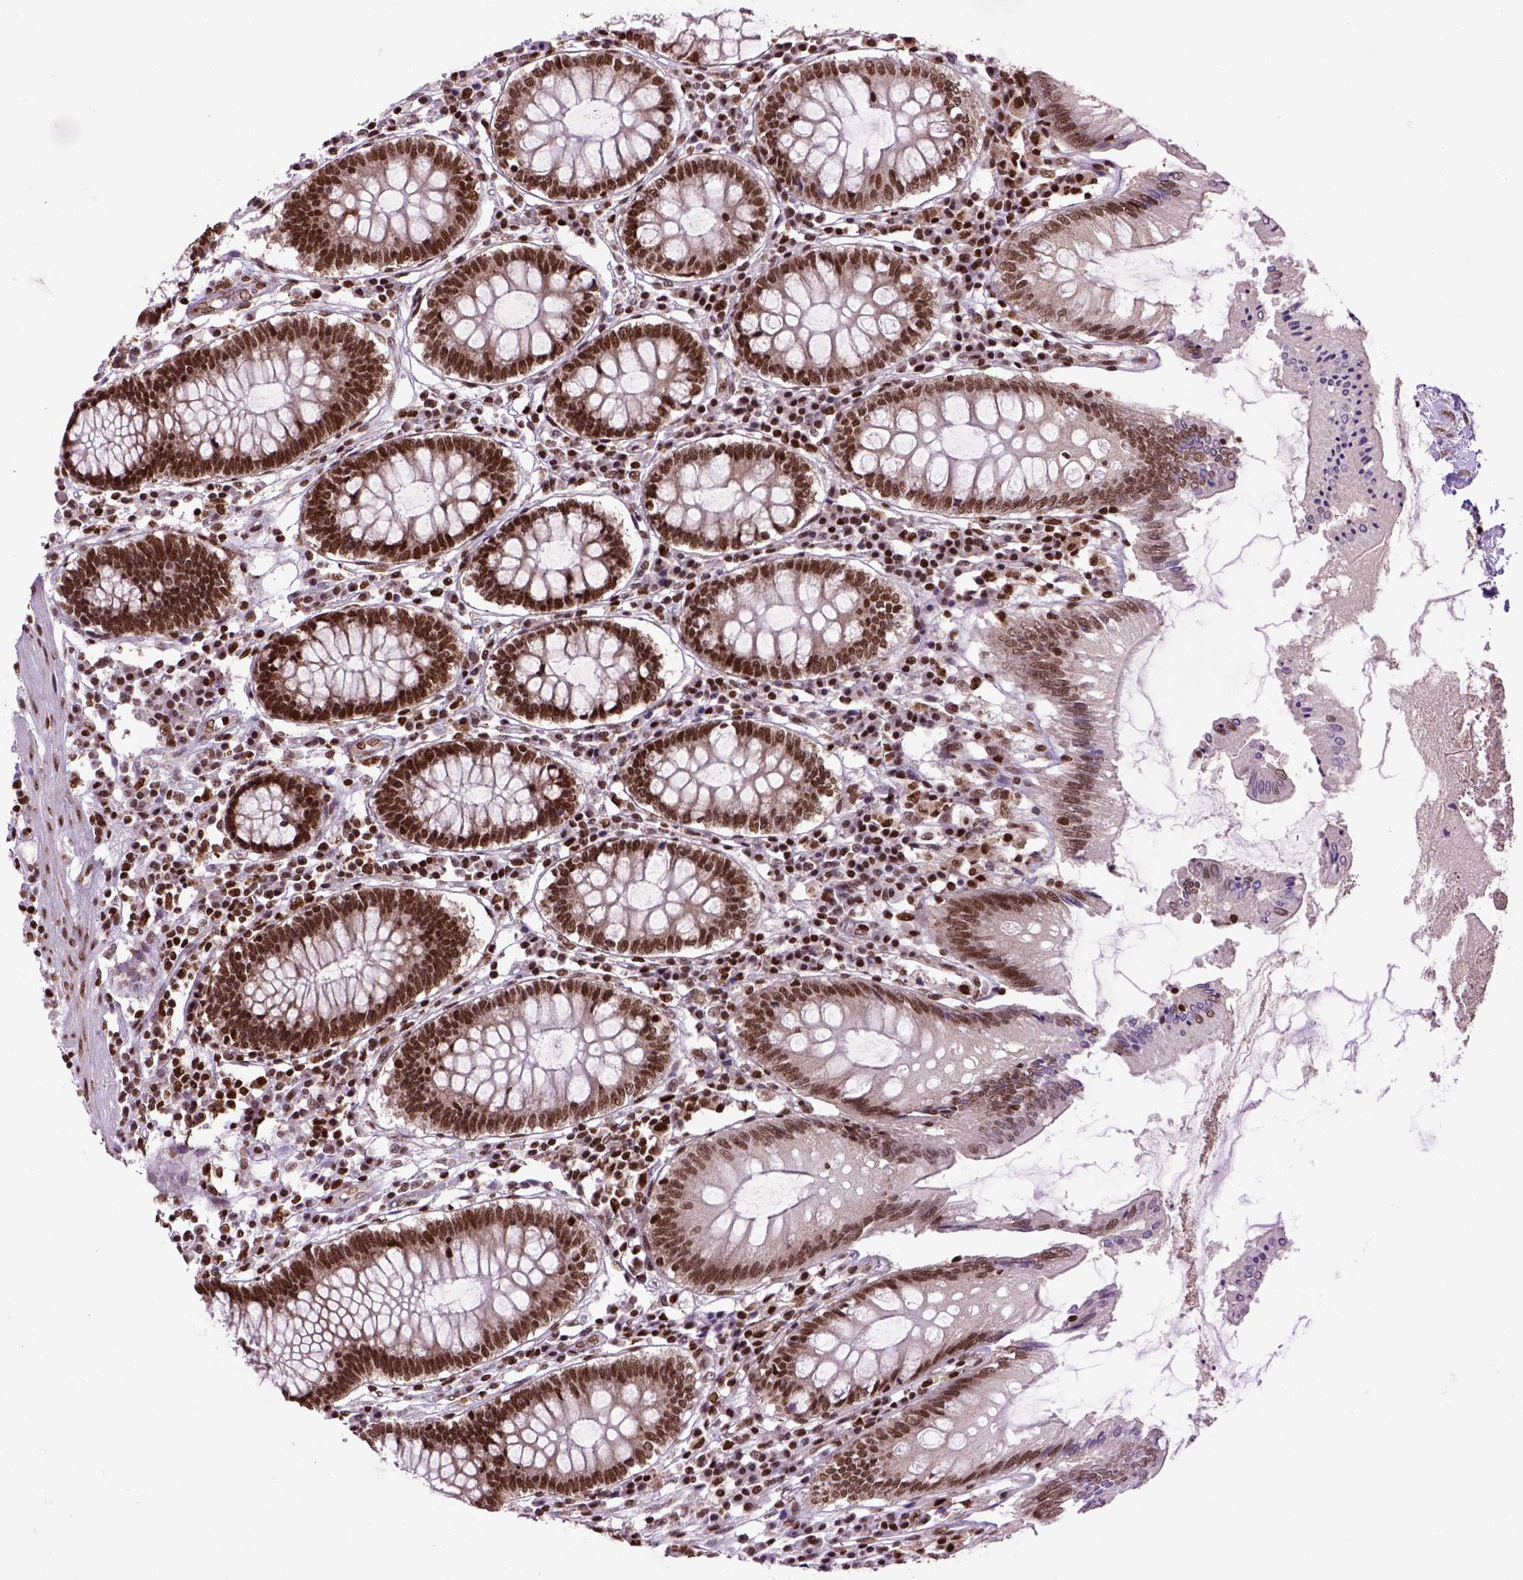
{"staining": {"intensity": "moderate", "quantity": ">75%", "location": "nuclear"}, "tissue": "colon", "cell_type": "Endothelial cells", "image_type": "normal", "snomed": [{"axis": "morphology", "description": "Normal tissue, NOS"}, {"axis": "morphology", "description": "Adenocarcinoma, NOS"}, {"axis": "topography", "description": "Colon"}], "caption": "About >75% of endothelial cells in normal colon show moderate nuclear protein staining as visualized by brown immunohistochemical staining.", "gene": "CELF1", "patient": {"sex": "male", "age": 83}}